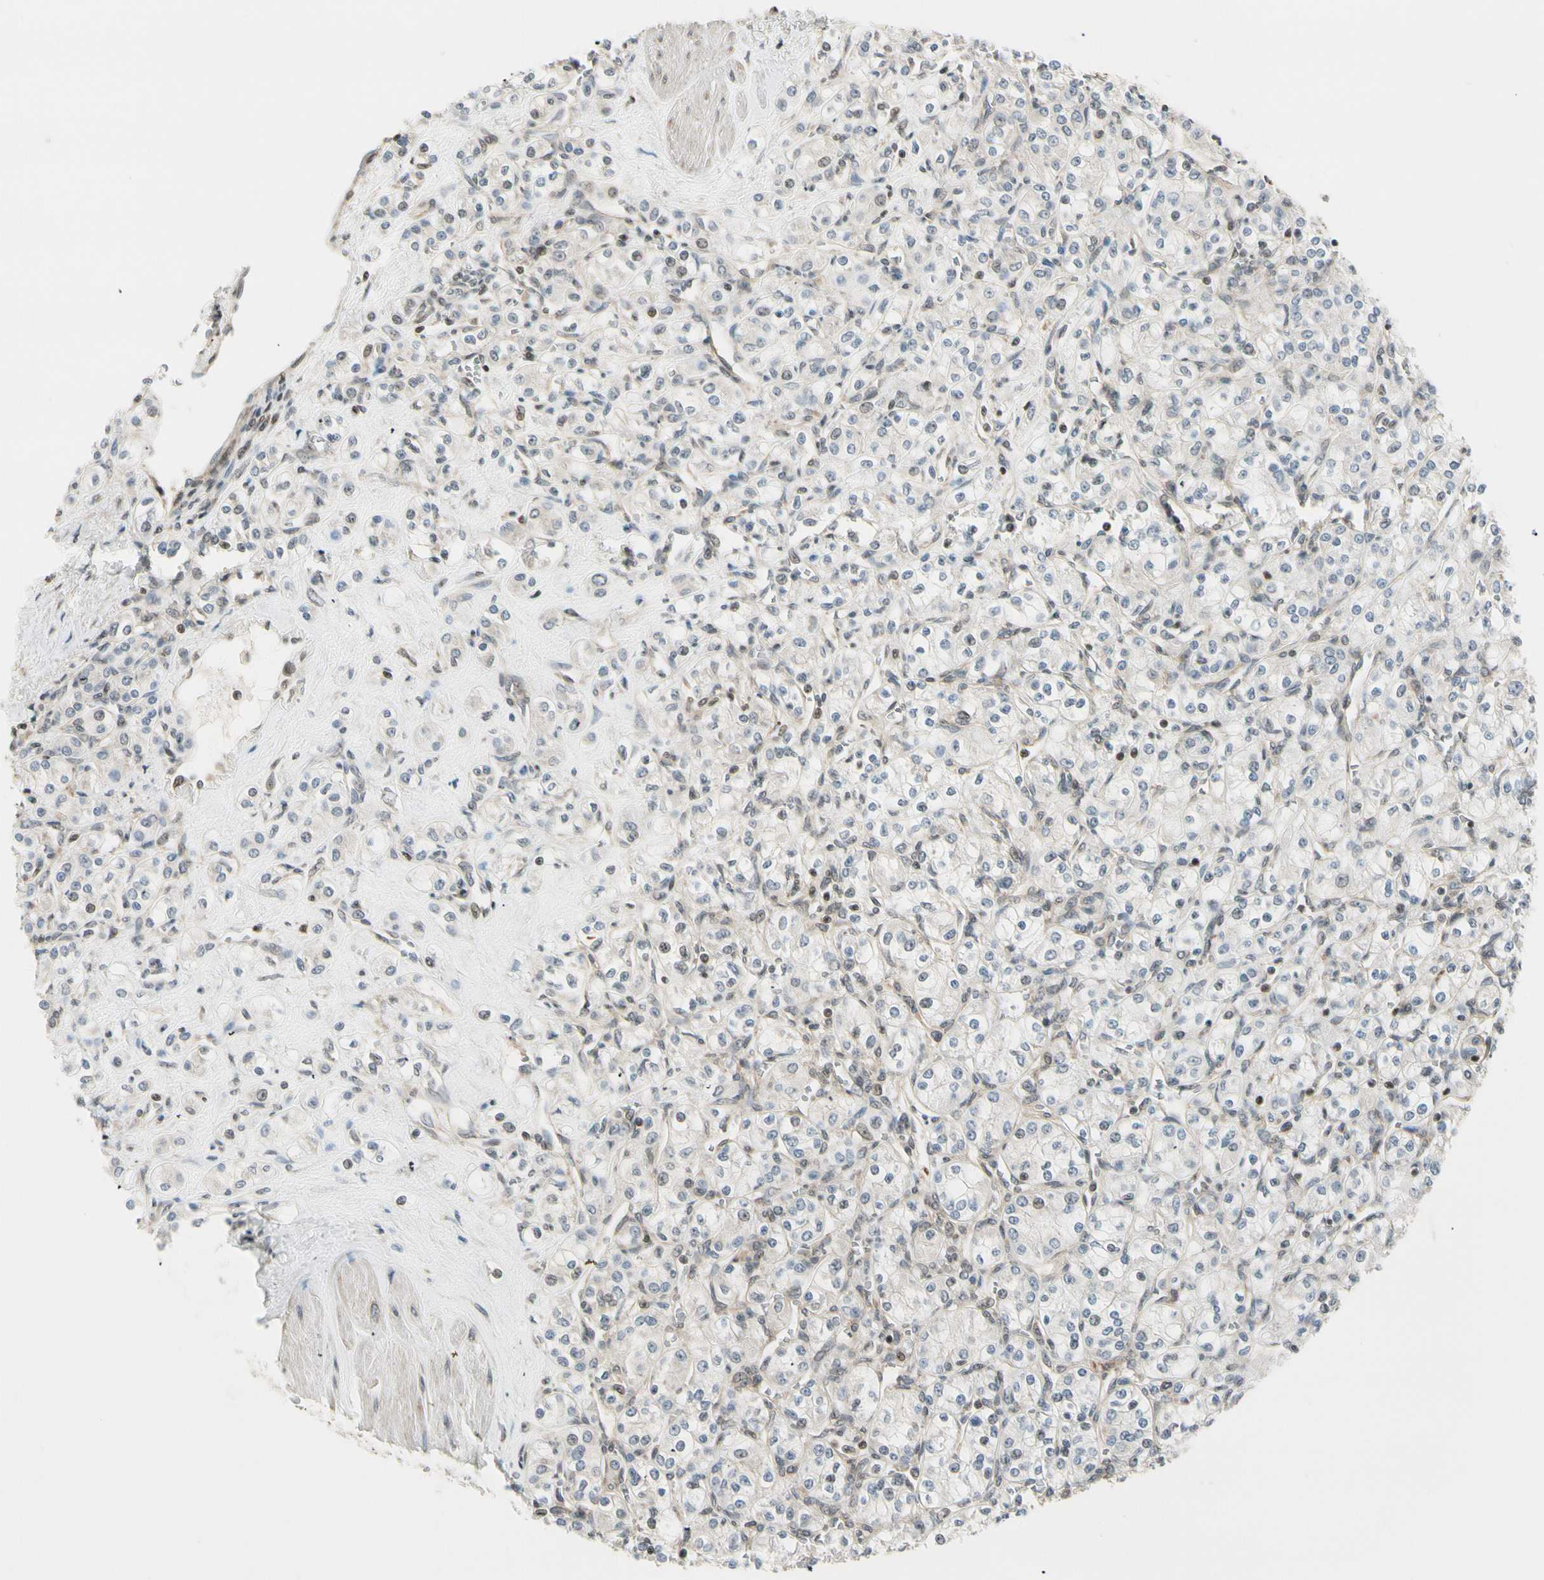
{"staining": {"intensity": "negative", "quantity": "none", "location": "none"}, "tissue": "renal cancer", "cell_type": "Tumor cells", "image_type": "cancer", "snomed": [{"axis": "morphology", "description": "Adenocarcinoma, NOS"}, {"axis": "topography", "description": "Kidney"}], "caption": "This is an immunohistochemistry image of human renal cancer (adenocarcinoma). There is no expression in tumor cells.", "gene": "DAXX", "patient": {"sex": "male", "age": 77}}